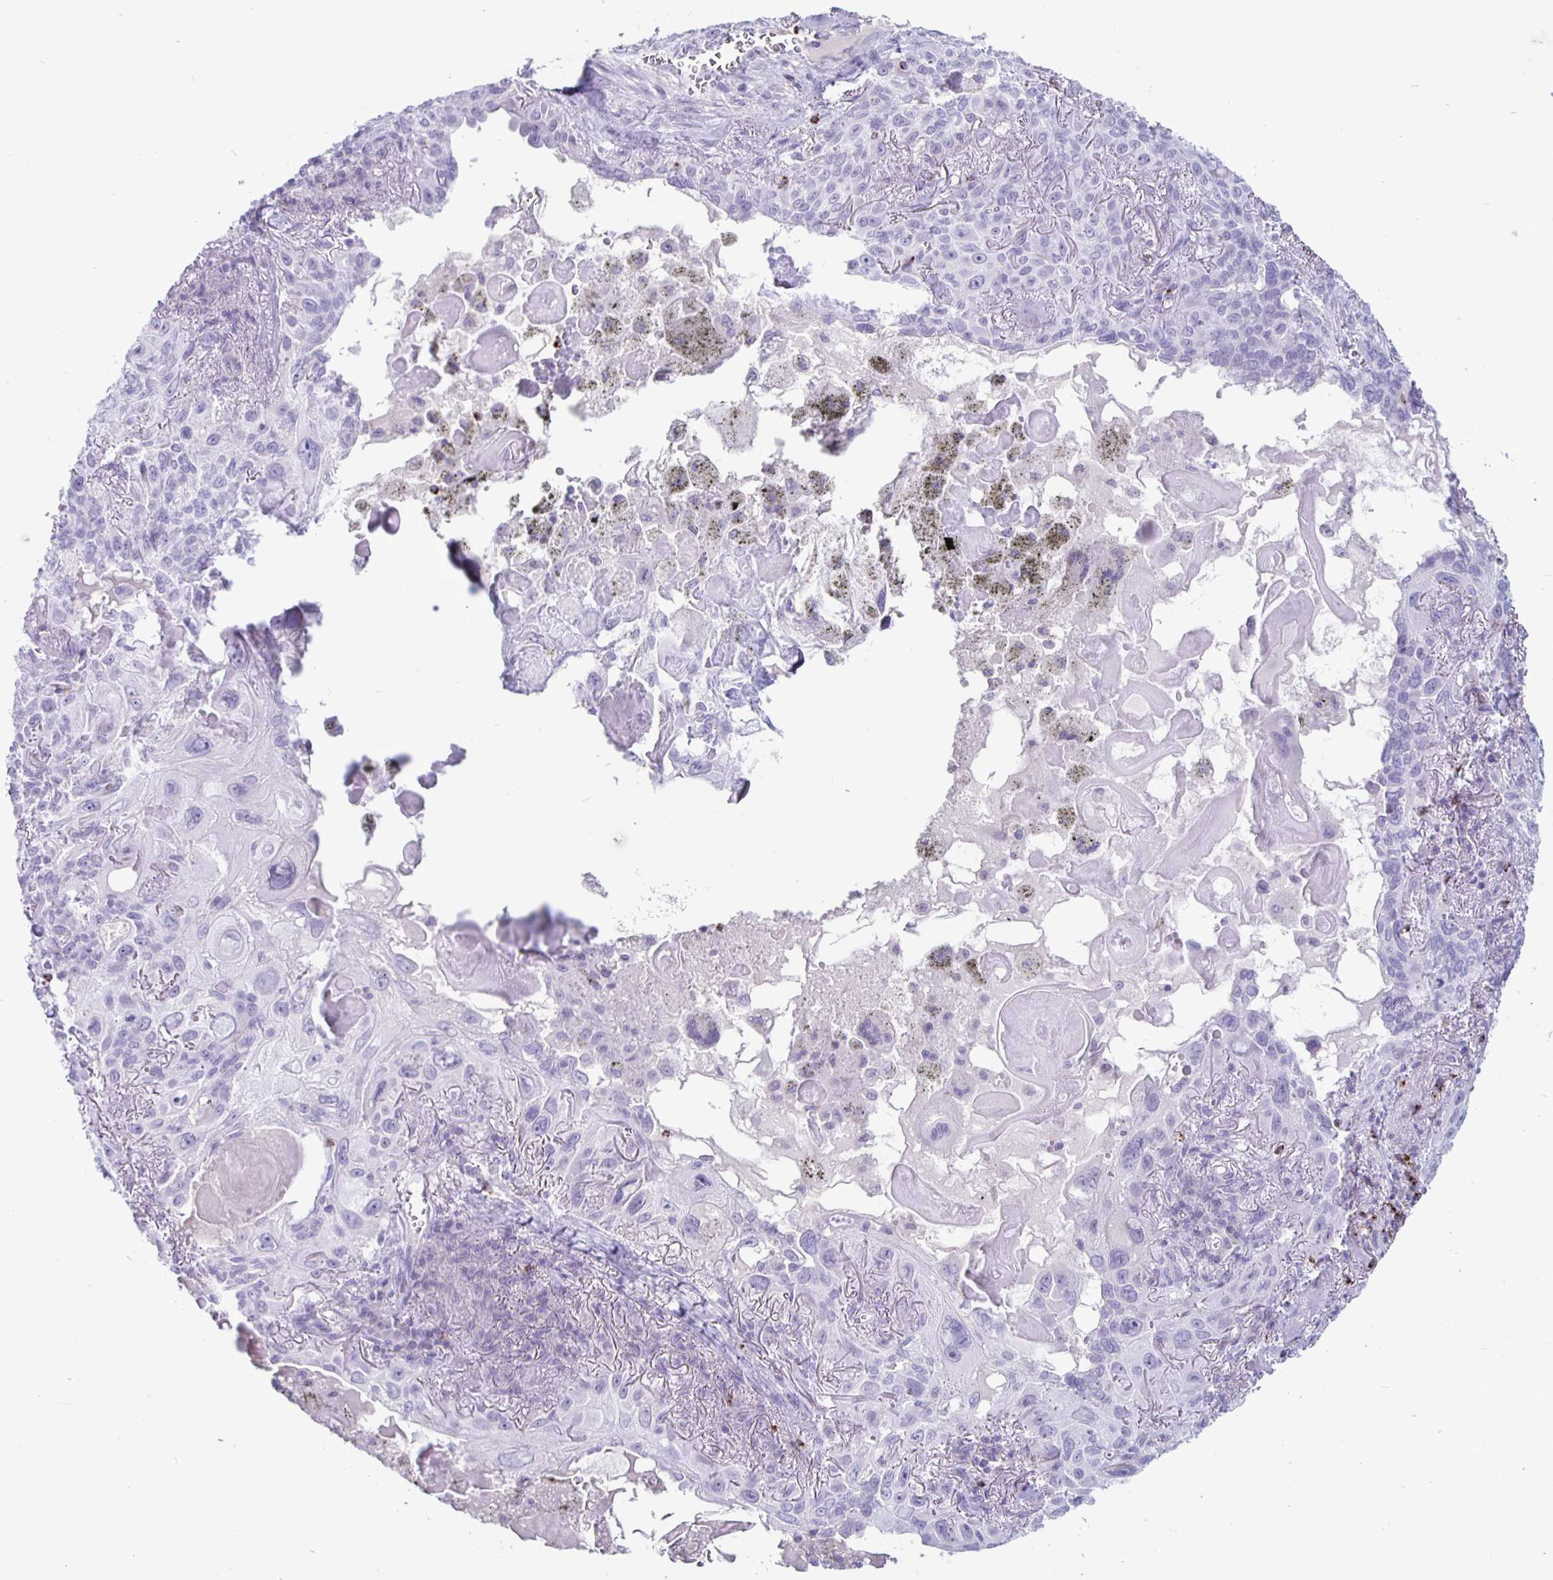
{"staining": {"intensity": "negative", "quantity": "none", "location": "none"}, "tissue": "lung cancer", "cell_type": "Tumor cells", "image_type": "cancer", "snomed": [{"axis": "morphology", "description": "Squamous cell carcinoma, NOS"}, {"axis": "topography", "description": "Lung"}], "caption": "High magnification brightfield microscopy of lung cancer stained with DAB (3,3'-diaminobenzidine) (brown) and counterstained with hematoxylin (blue): tumor cells show no significant positivity.", "gene": "GZMK", "patient": {"sex": "male", "age": 79}}